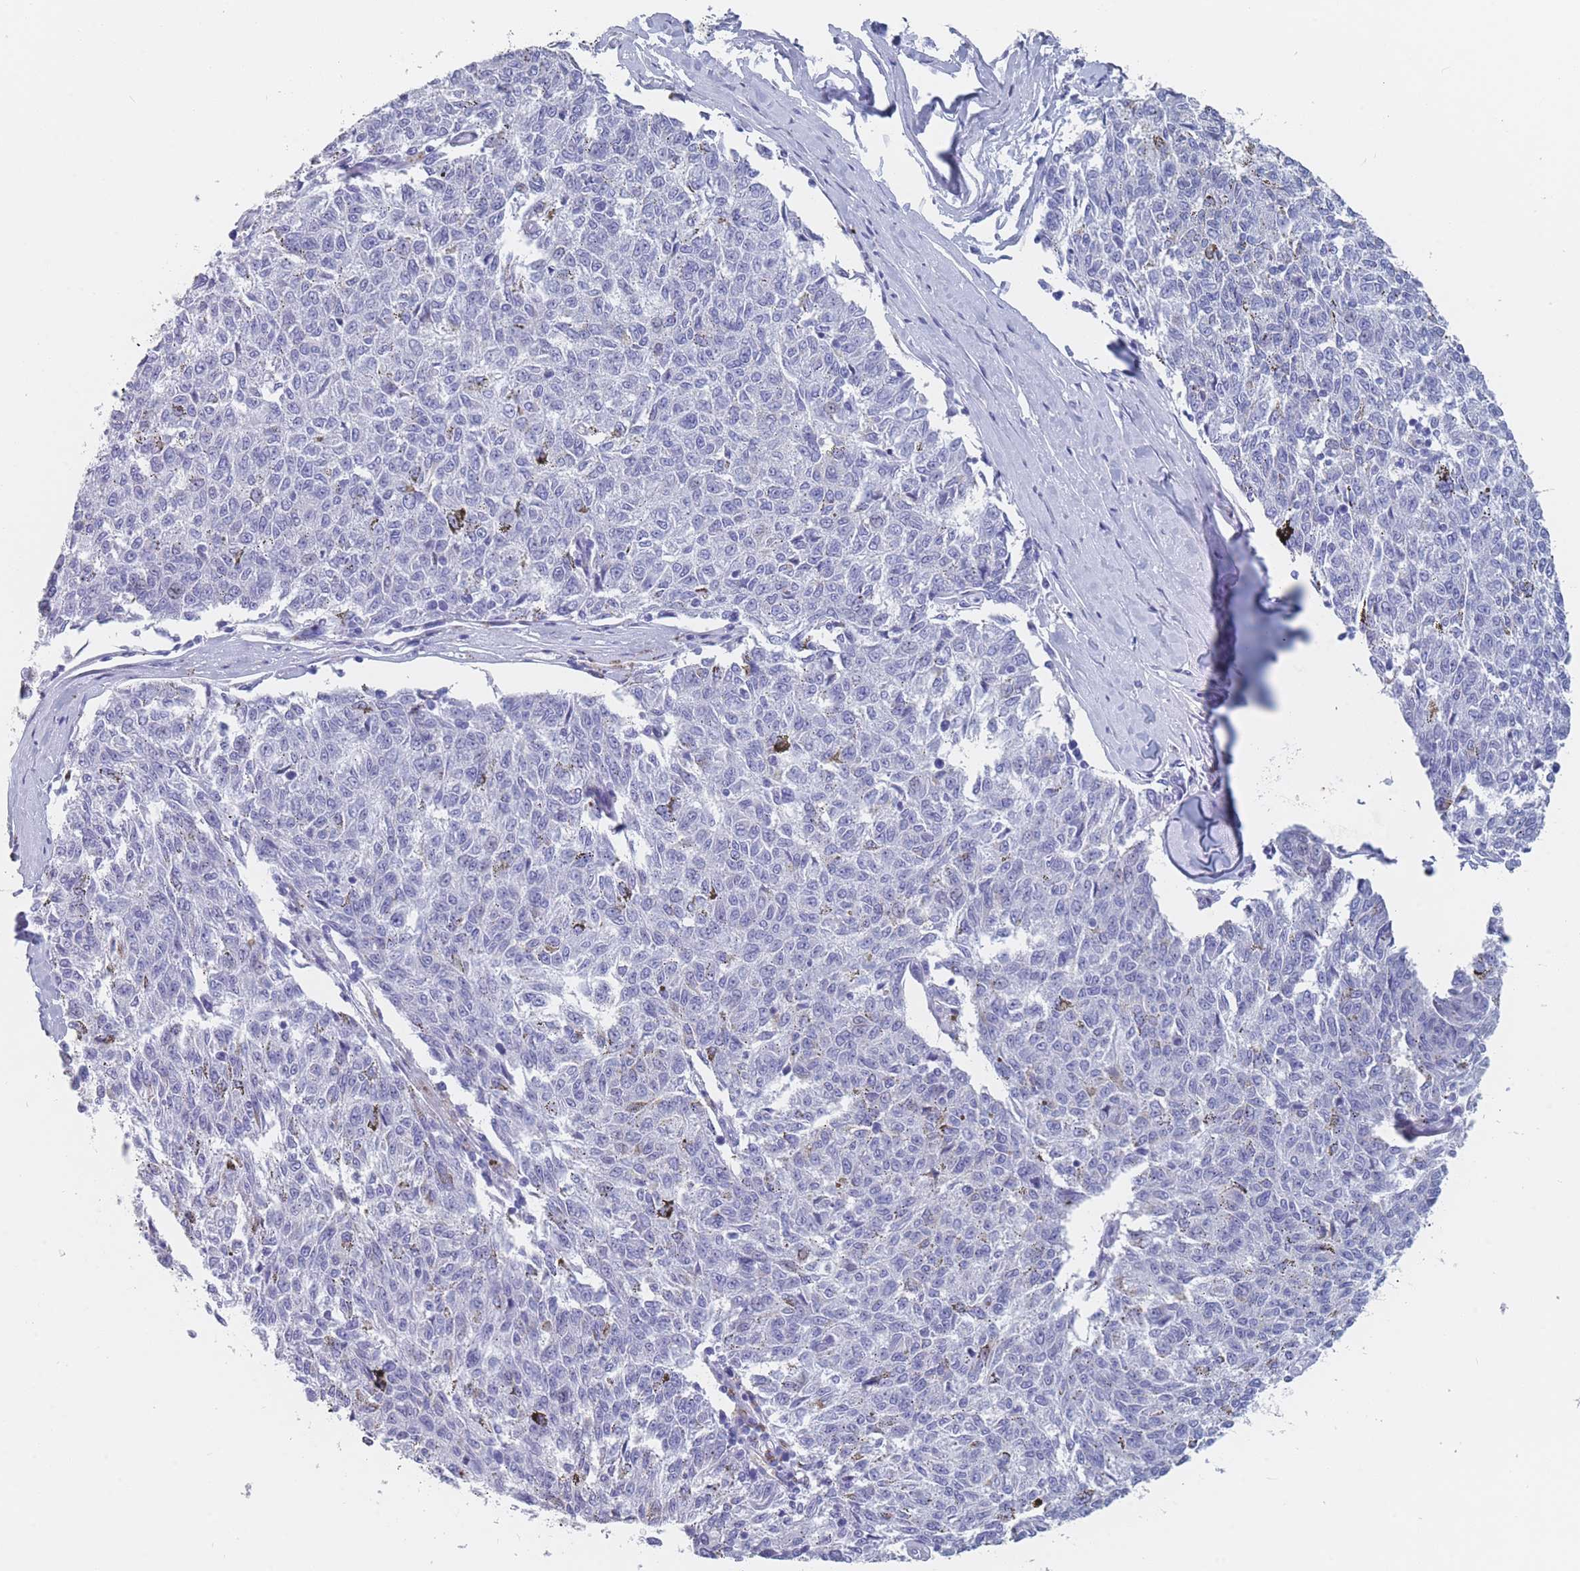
{"staining": {"intensity": "negative", "quantity": "none", "location": "none"}, "tissue": "melanoma", "cell_type": "Tumor cells", "image_type": "cancer", "snomed": [{"axis": "morphology", "description": "Malignant melanoma, NOS"}, {"axis": "topography", "description": "Skin"}], "caption": "Human melanoma stained for a protein using immunohistochemistry demonstrates no staining in tumor cells.", "gene": "OR5D16", "patient": {"sex": "female", "age": 72}}